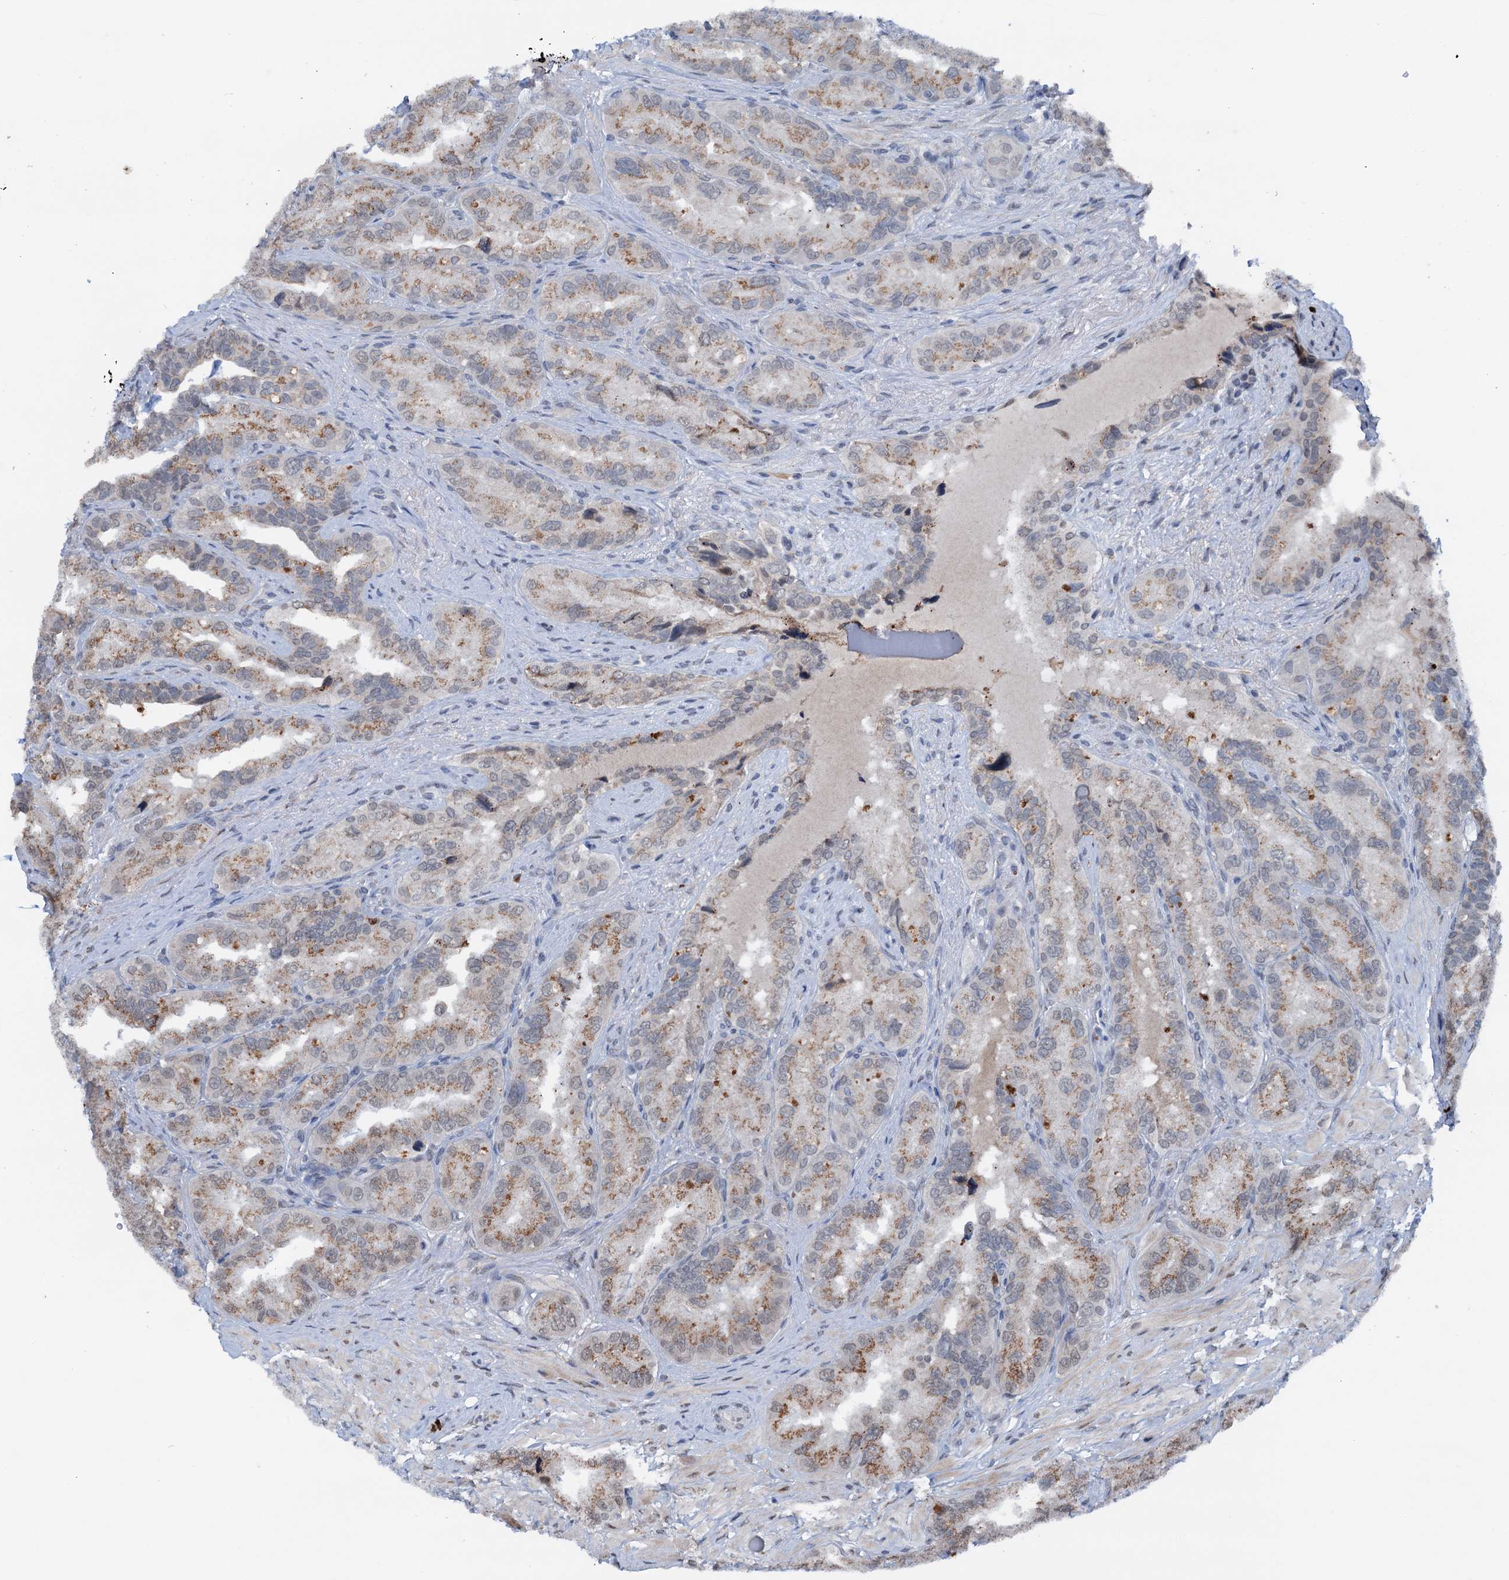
{"staining": {"intensity": "weak", "quantity": "25%-75%", "location": "cytoplasmic/membranous"}, "tissue": "seminal vesicle", "cell_type": "Glandular cells", "image_type": "normal", "snomed": [{"axis": "morphology", "description": "Normal tissue, NOS"}, {"axis": "topography", "description": "Seminal veicle"}, {"axis": "topography", "description": "Peripheral nerve tissue"}], "caption": "IHC photomicrograph of normal seminal vesicle stained for a protein (brown), which exhibits low levels of weak cytoplasmic/membranous staining in approximately 25%-75% of glandular cells.", "gene": "SHLD1", "patient": {"sex": "male", "age": 67}}